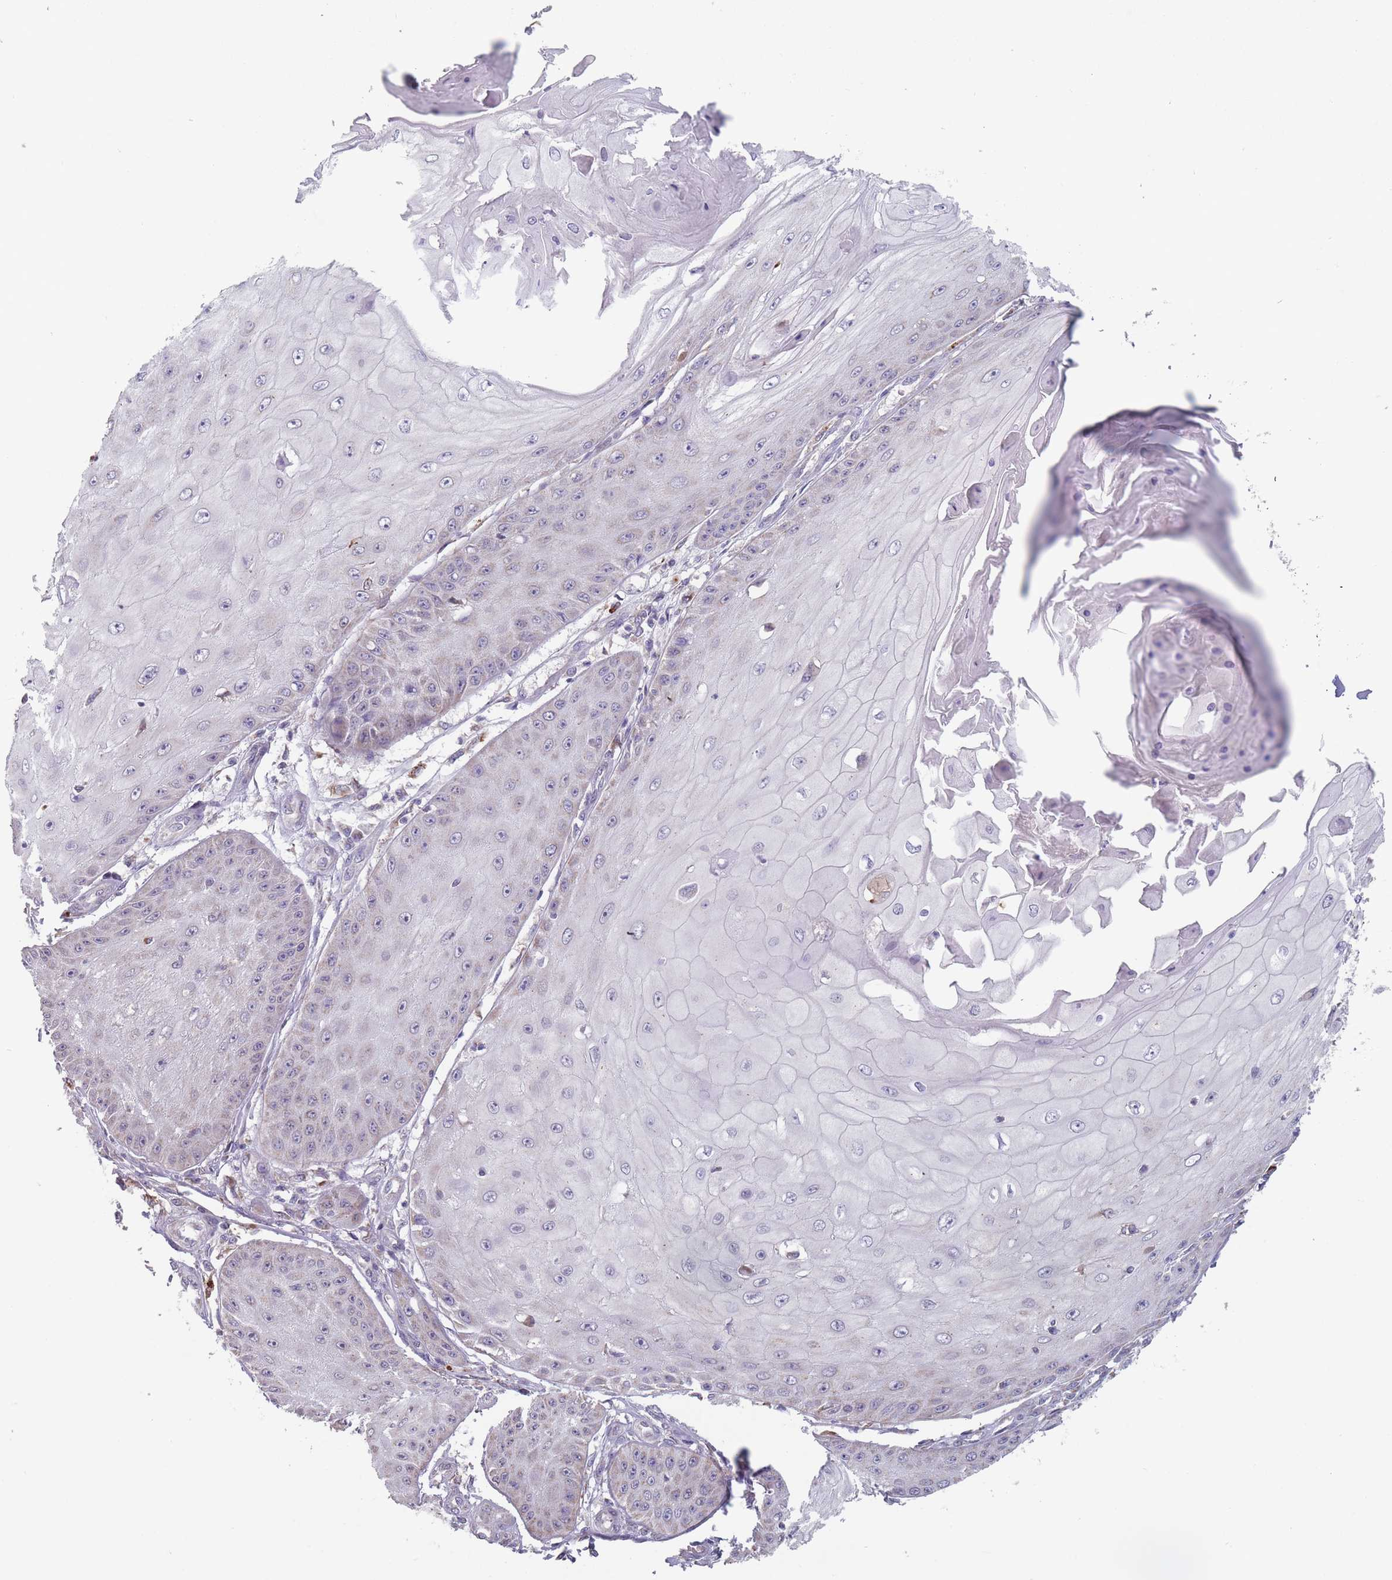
{"staining": {"intensity": "negative", "quantity": "none", "location": "none"}, "tissue": "skin cancer", "cell_type": "Tumor cells", "image_type": "cancer", "snomed": [{"axis": "morphology", "description": "Squamous cell carcinoma, NOS"}, {"axis": "topography", "description": "Skin"}], "caption": "The histopathology image demonstrates no staining of tumor cells in skin squamous cell carcinoma.", "gene": "PEX7", "patient": {"sex": "male", "age": 70}}